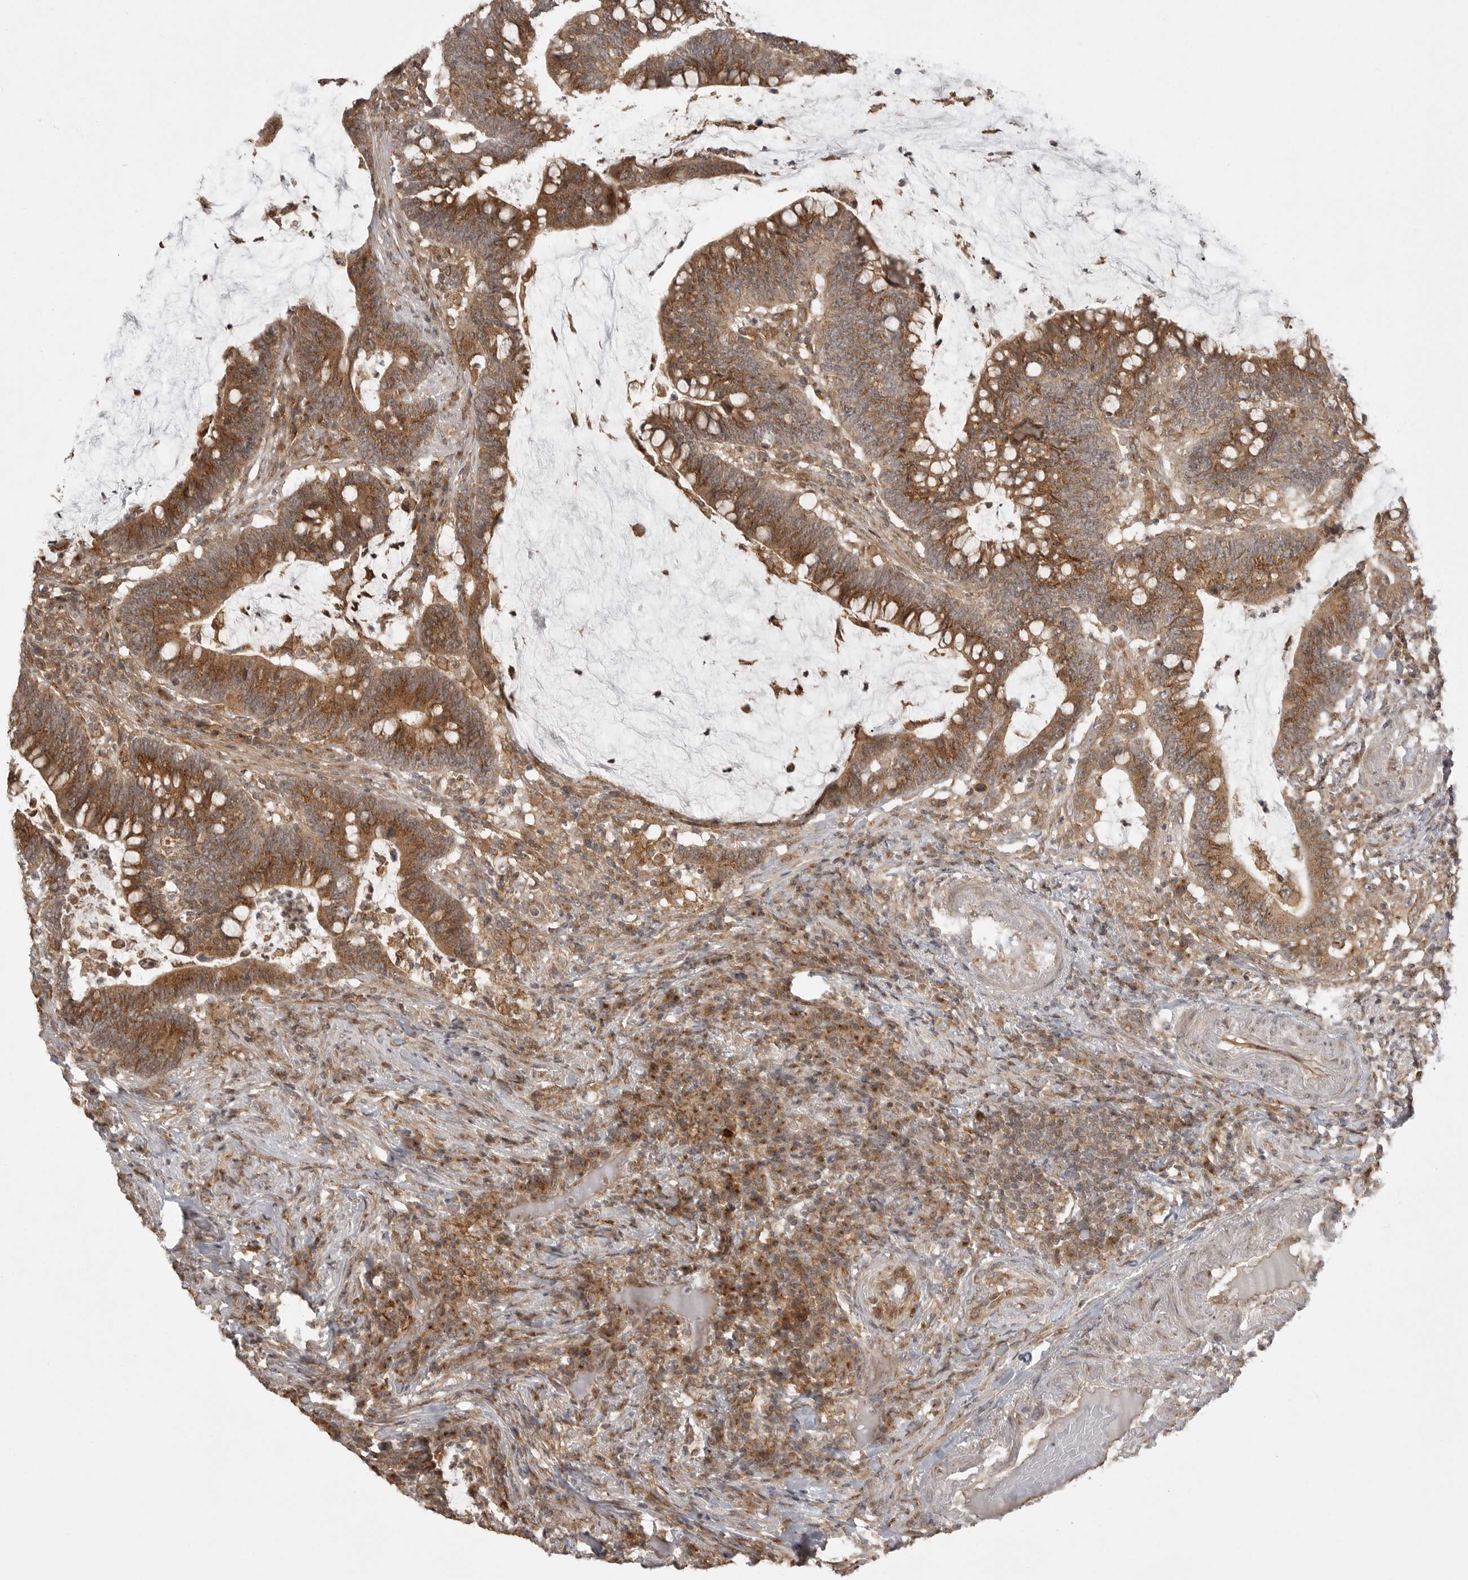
{"staining": {"intensity": "strong", "quantity": ">75%", "location": "cytoplasmic/membranous"}, "tissue": "colorectal cancer", "cell_type": "Tumor cells", "image_type": "cancer", "snomed": [{"axis": "morphology", "description": "Adenocarcinoma, NOS"}, {"axis": "topography", "description": "Colon"}], "caption": "Adenocarcinoma (colorectal) tissue demonstrates strong cytoplasmic/membranous expression in about >75% of tumor cells", "gene": "FAT3", "patient": {"sex": "female", "age": 66}}